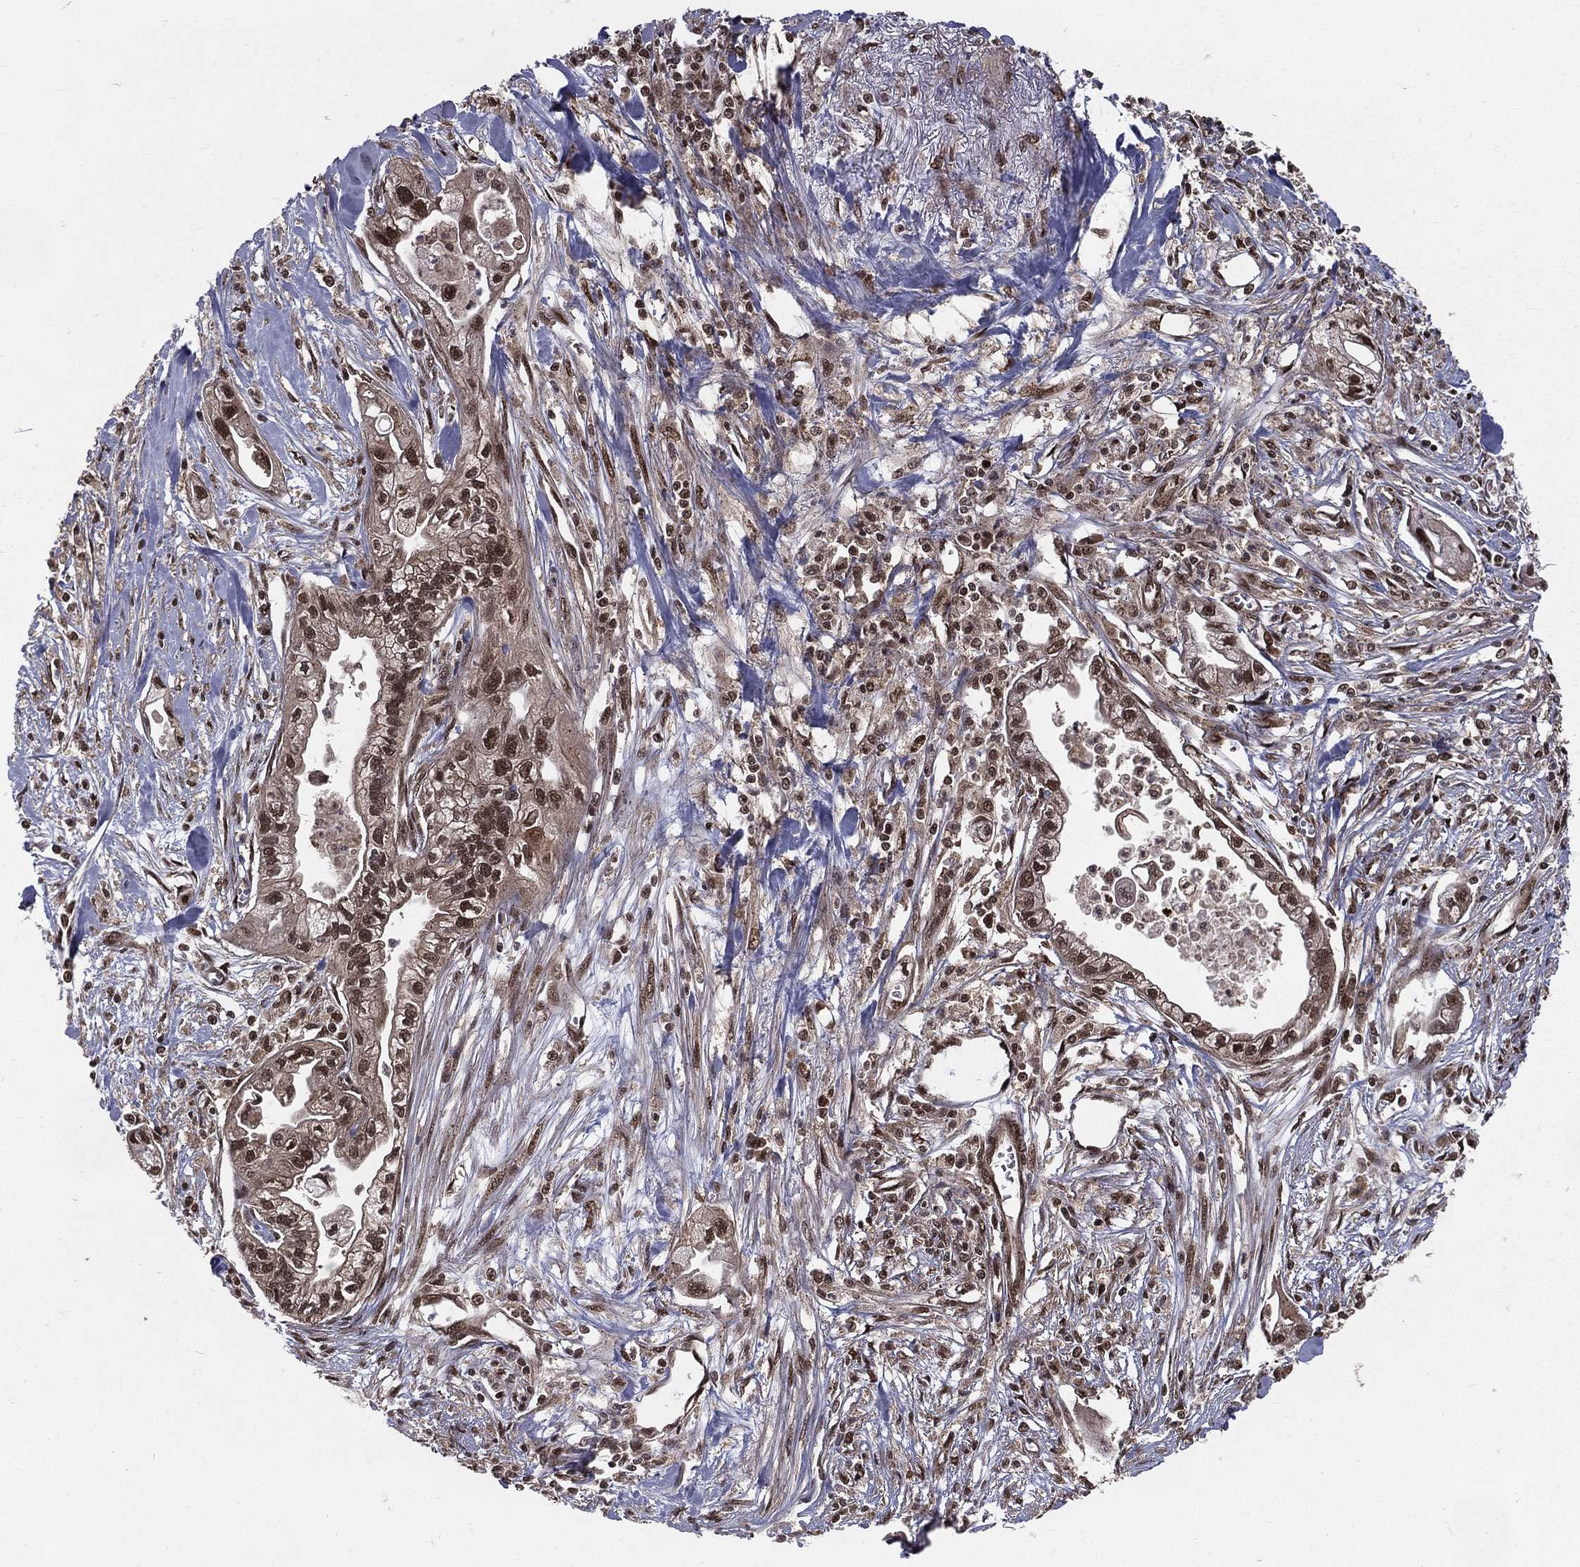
{"staining": {"intensity": "moderate", "quantity": ">75%", "location": "nuclear"}, "tissue": "pancreatic cancer", "cell_type": "Tumor cells", "image_type": "cancer", "snomed": [{"axis": "morphology", "description": "Adenocarcinoma, NOS"}, {"axis": "topography", "description": "Pancreas"}], "caption": "A high-resolution histopathology image shows immunohistochemistry (IHC) staining of pancreatic cancer, which displays moderate nuclear positivity in about >75% of tumor cells.", "gene": "COPS4", "patient": {"sex": "male", "age": 70}}